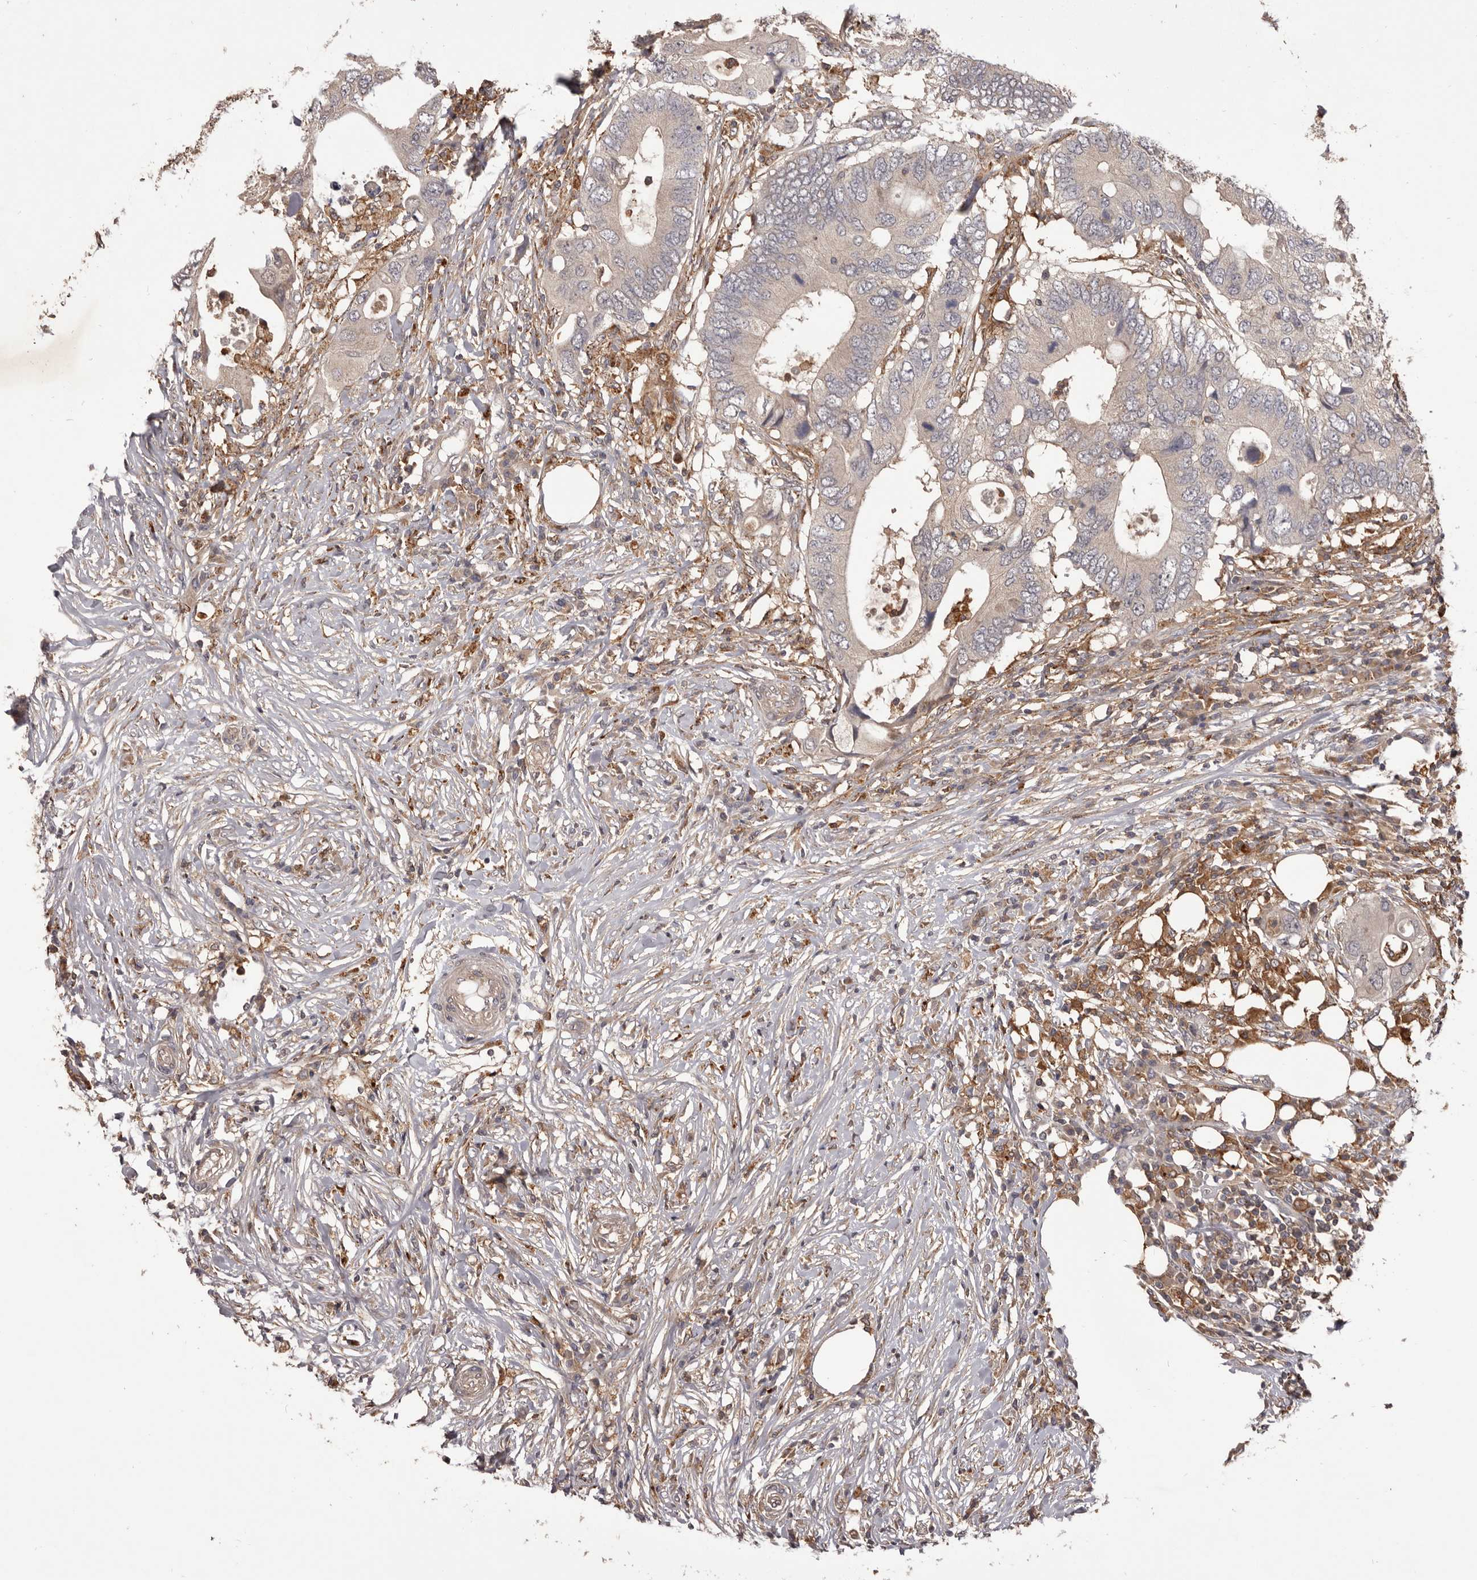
{"staining": {"intensity": "negative", "quantity": "none", "location": "none"}, "tissue": "colorectal cancer", "cell_type": "Tumor cells", "image_type": "cancer", "snomed": [{"axis": "morphology", "description": "Adenocarcinoma, NOS"}, {"axis": "topography", "description": "Colon"}], "caption": "This is an immunohistochemistry micrograph of colorectal cancer (adenocarcinoma). There is no staining in tumor cells.", "gene": "GLIPR2", "patient": {"sex": "male", "age": 71}}